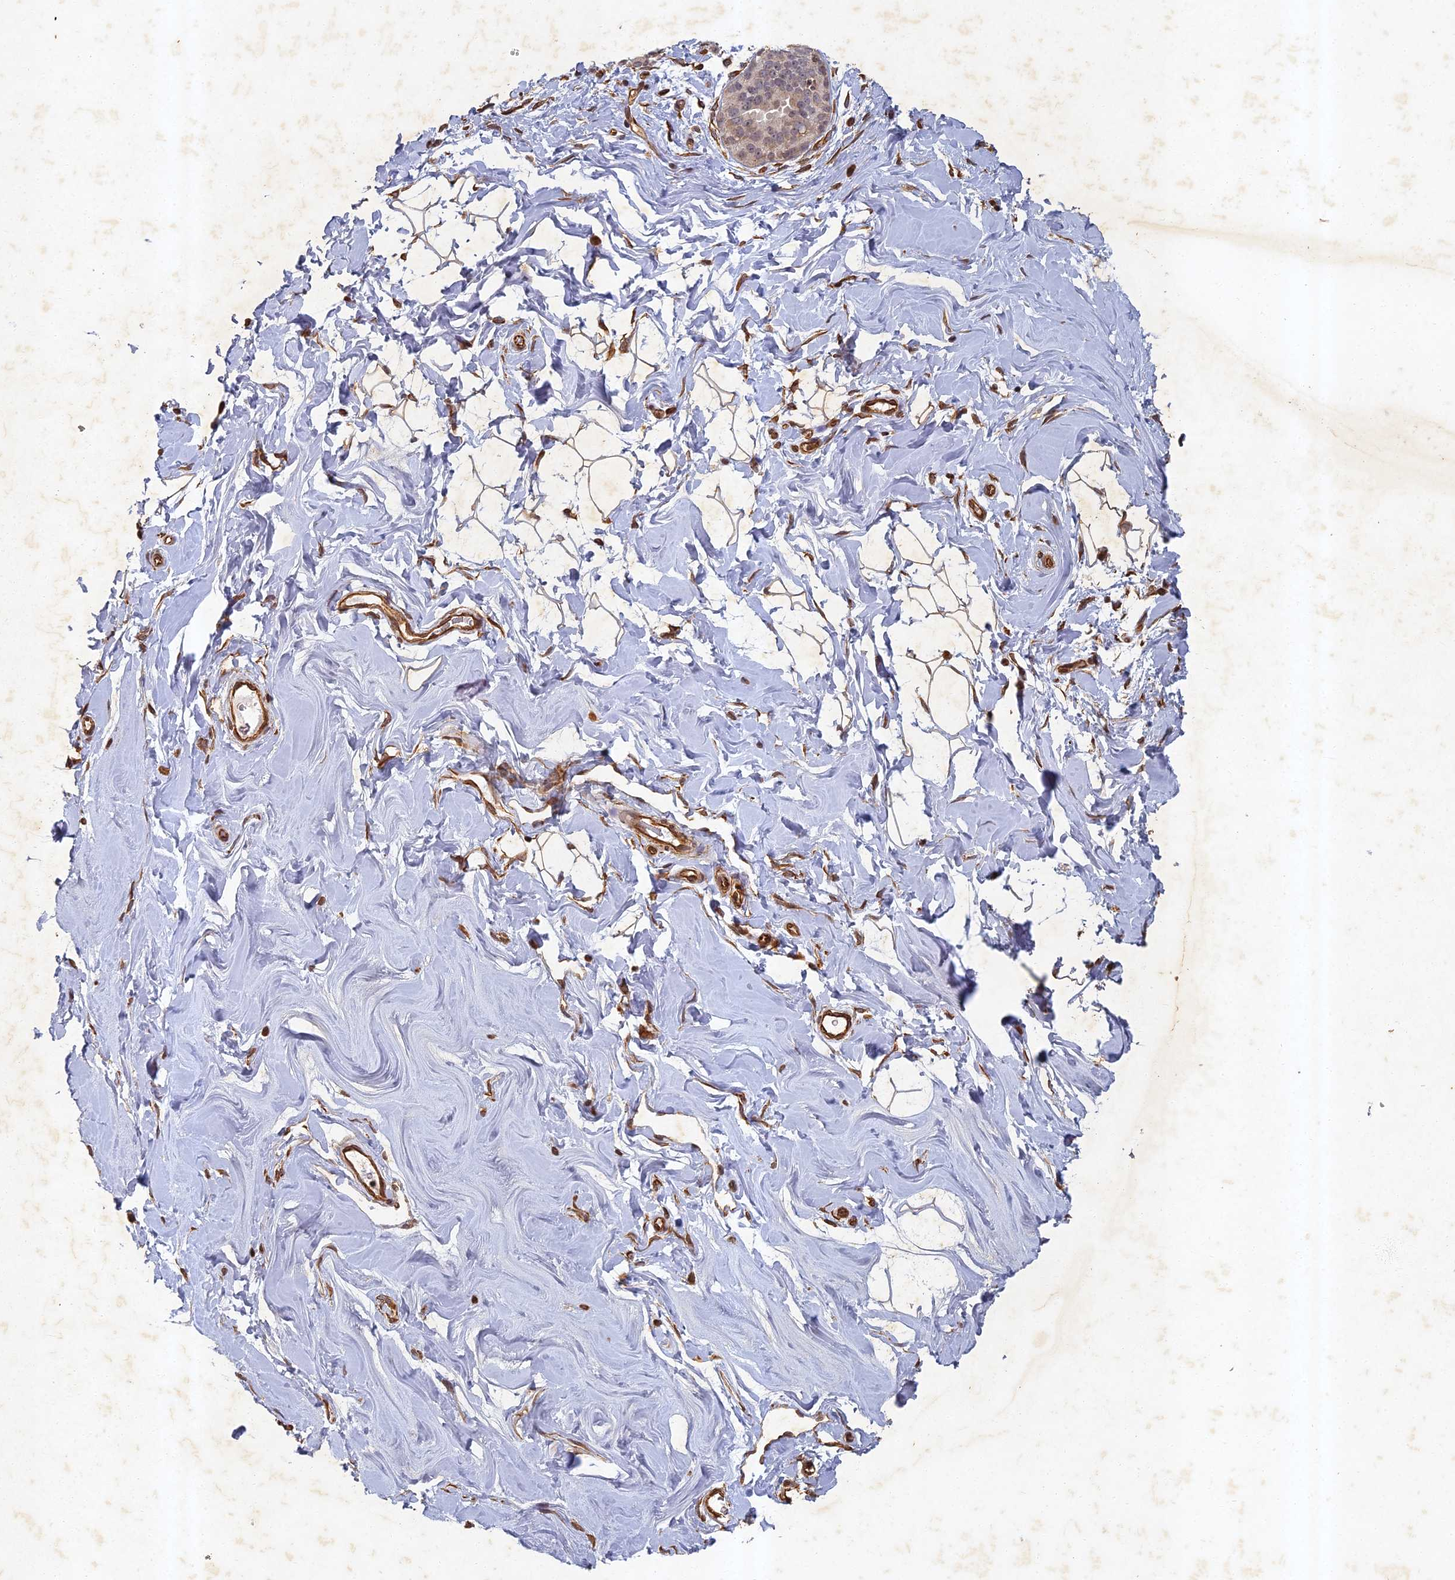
{"staining": {"intensity": "moderate", "quantity": ">75%", "location": "cytoplasmic/membranous"}, "tissue": "adipose tissue", "cell_type": "Adipocytes", "image_type": "normal", "snomed": [{"axis": "morphology", "description": "Normal tissue, NOS"}, {"axis": "topography", "description": "Breast"}], "caption": "Brown immunohistochemical staining in unremarkable adipose tissue displays moderate cytoplasmic/membranous expression in about >75% of adipocytes.", "gene": "ABCB10", "patient": {"sex": "female", "age": 26}}